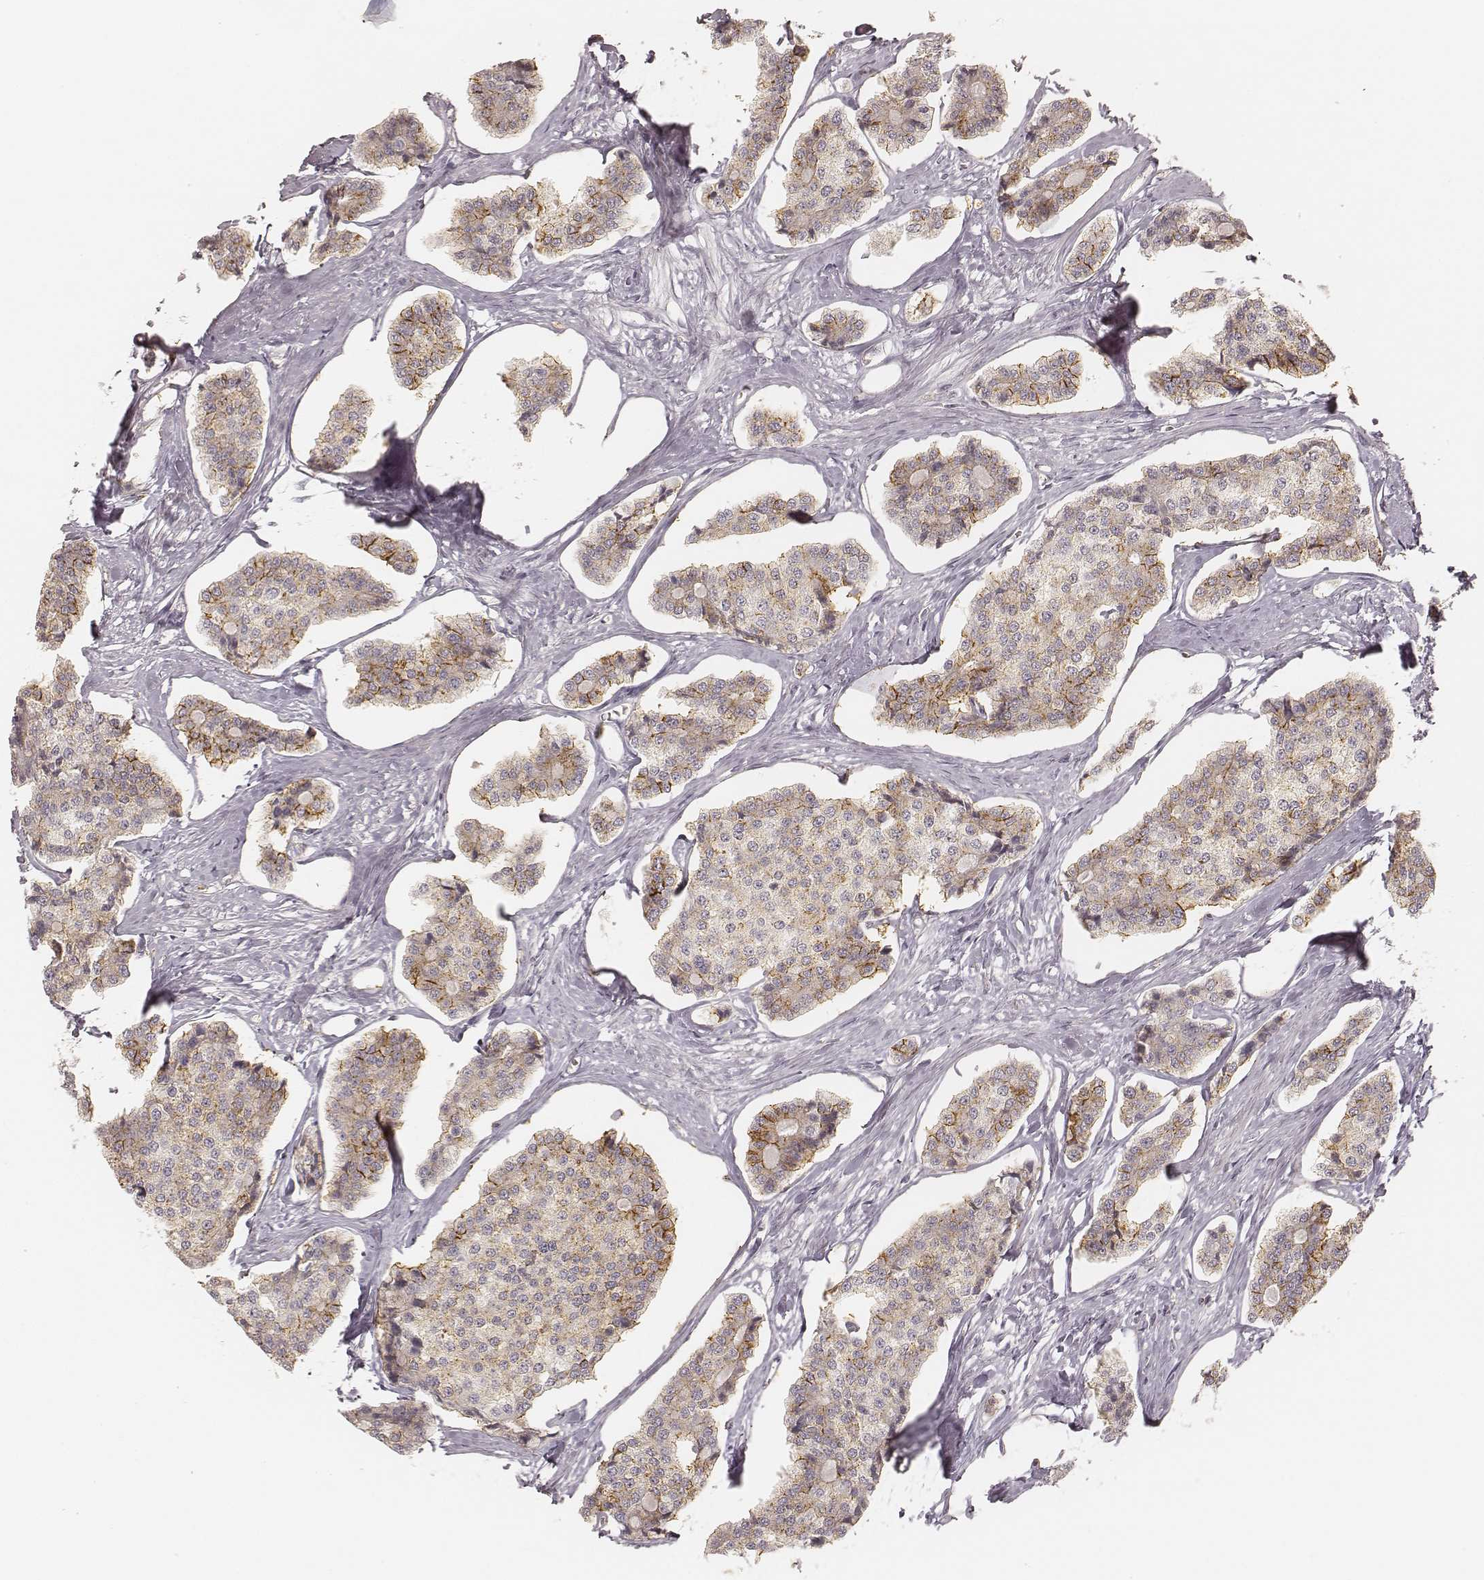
{"staining": {"intensity": "moderate", "quantity": "25%-75%", "location": "cytoplasmic/membranous"}, "tissue": "carcinoid", "cell_type": "Tumor cells", "image_type": "cancer", "snomed": [{"axis": "morphology", "description": "Carcinoid, malignant, NOS"}, {"axis": "topography", "description": "Small intestine"}], "caption": "The immunohistochemical stain highlights moderate cytoplasmic/membranous positivity in tumor cells of carcinoid tissue.", "gene": "GORASP2", "patient": {"sex": "female", "age": 65}}